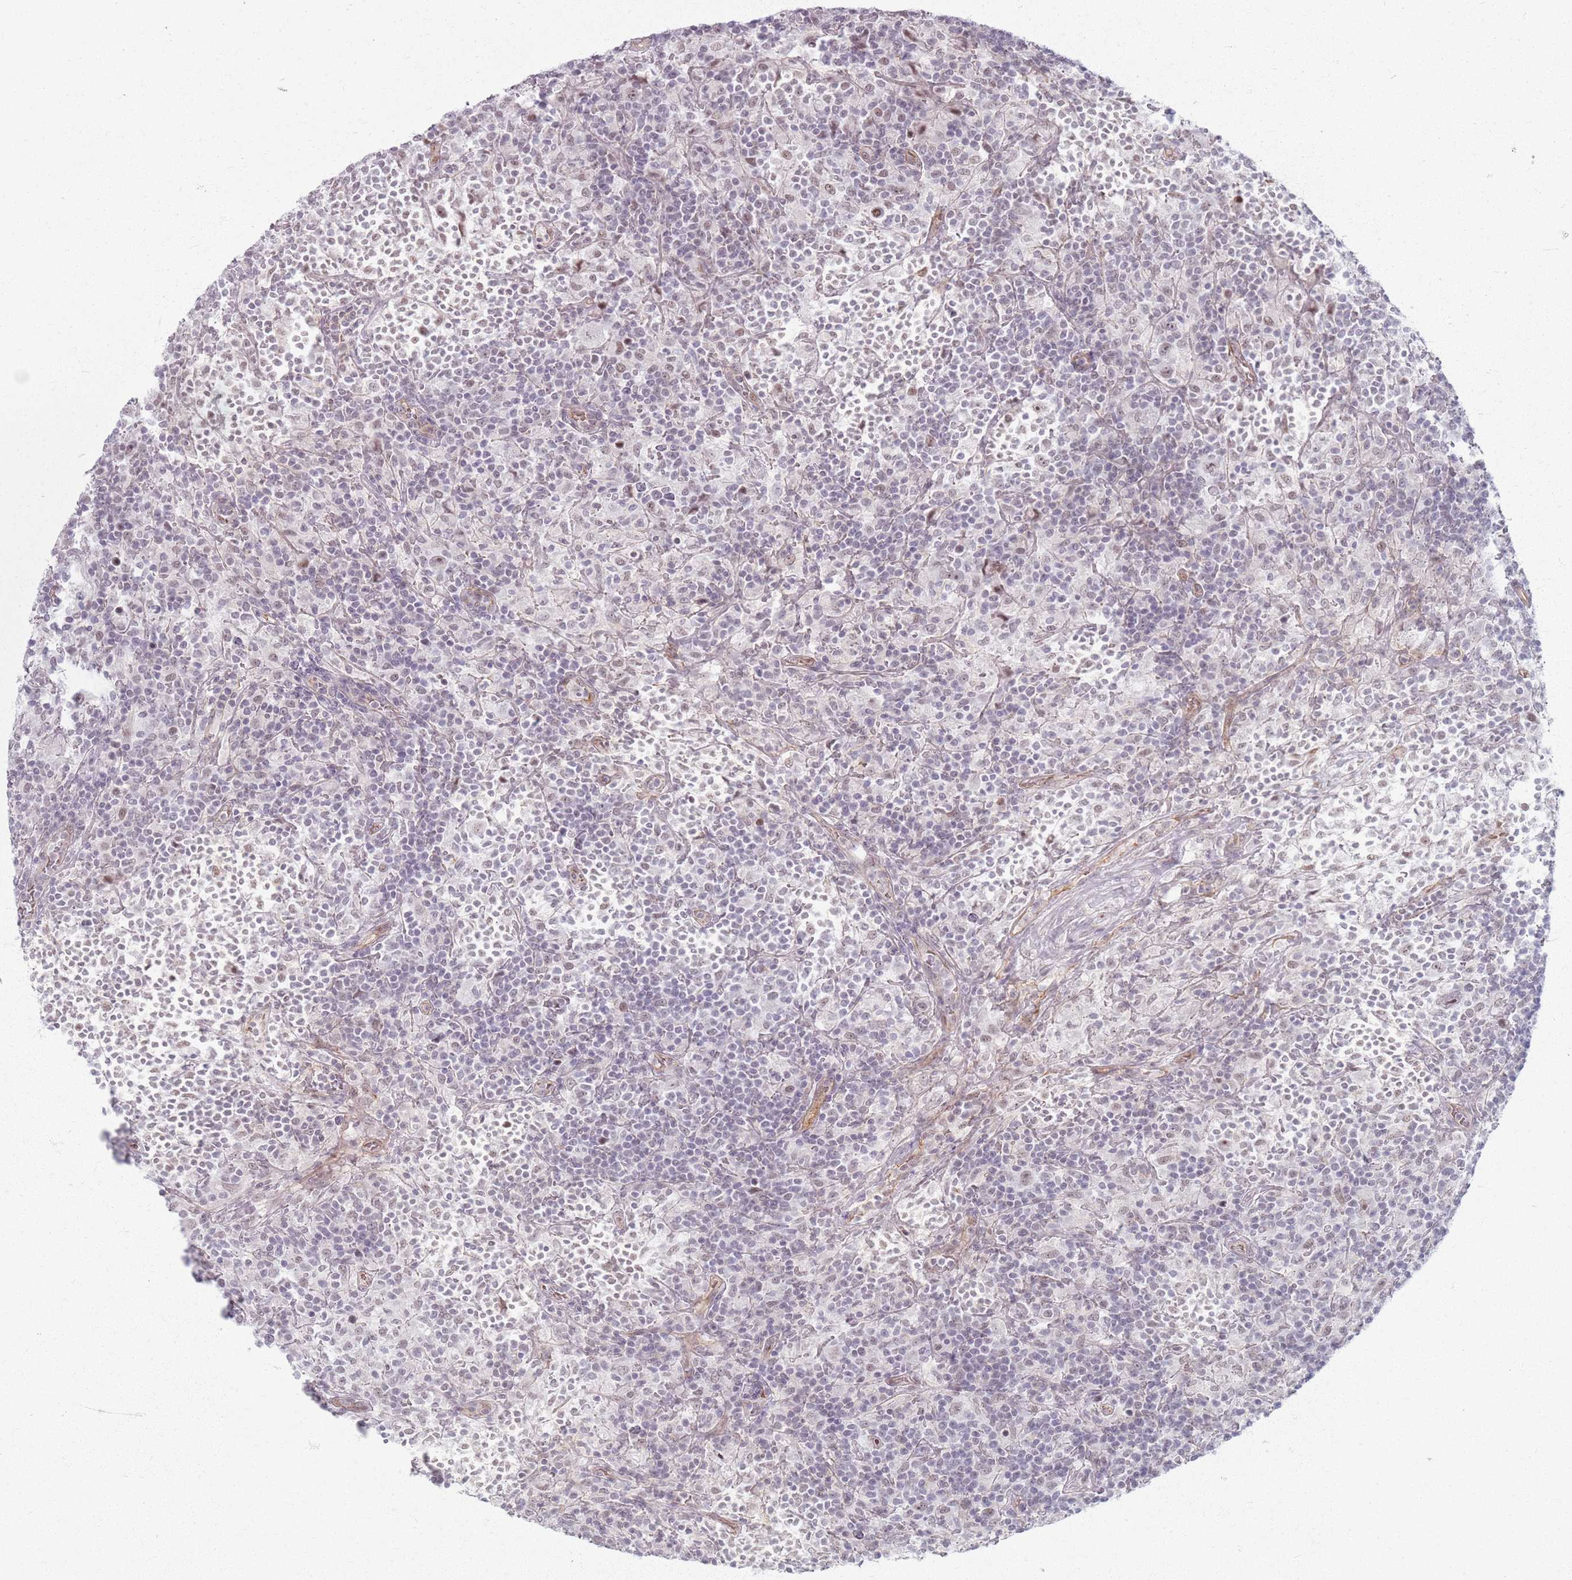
{"staining": {"intensity": "weak", "quantity": "25%-75%", "location": "nuclear"}, "tissue": "lymphoma", "cell_type": "Tumor cells", "image_type": "cancer", "snomed": [{"axis": "morphology", "description": "Hodgkin's disease, NOS"}, {"axis": "topography", "description": "Lymph node"}], "caption": "Hodgkin's disease stained with a protein marker displays weak staining in tumor cells.", "gene": "KCNA5", "patient": {"sex": "male", "age": 70}}